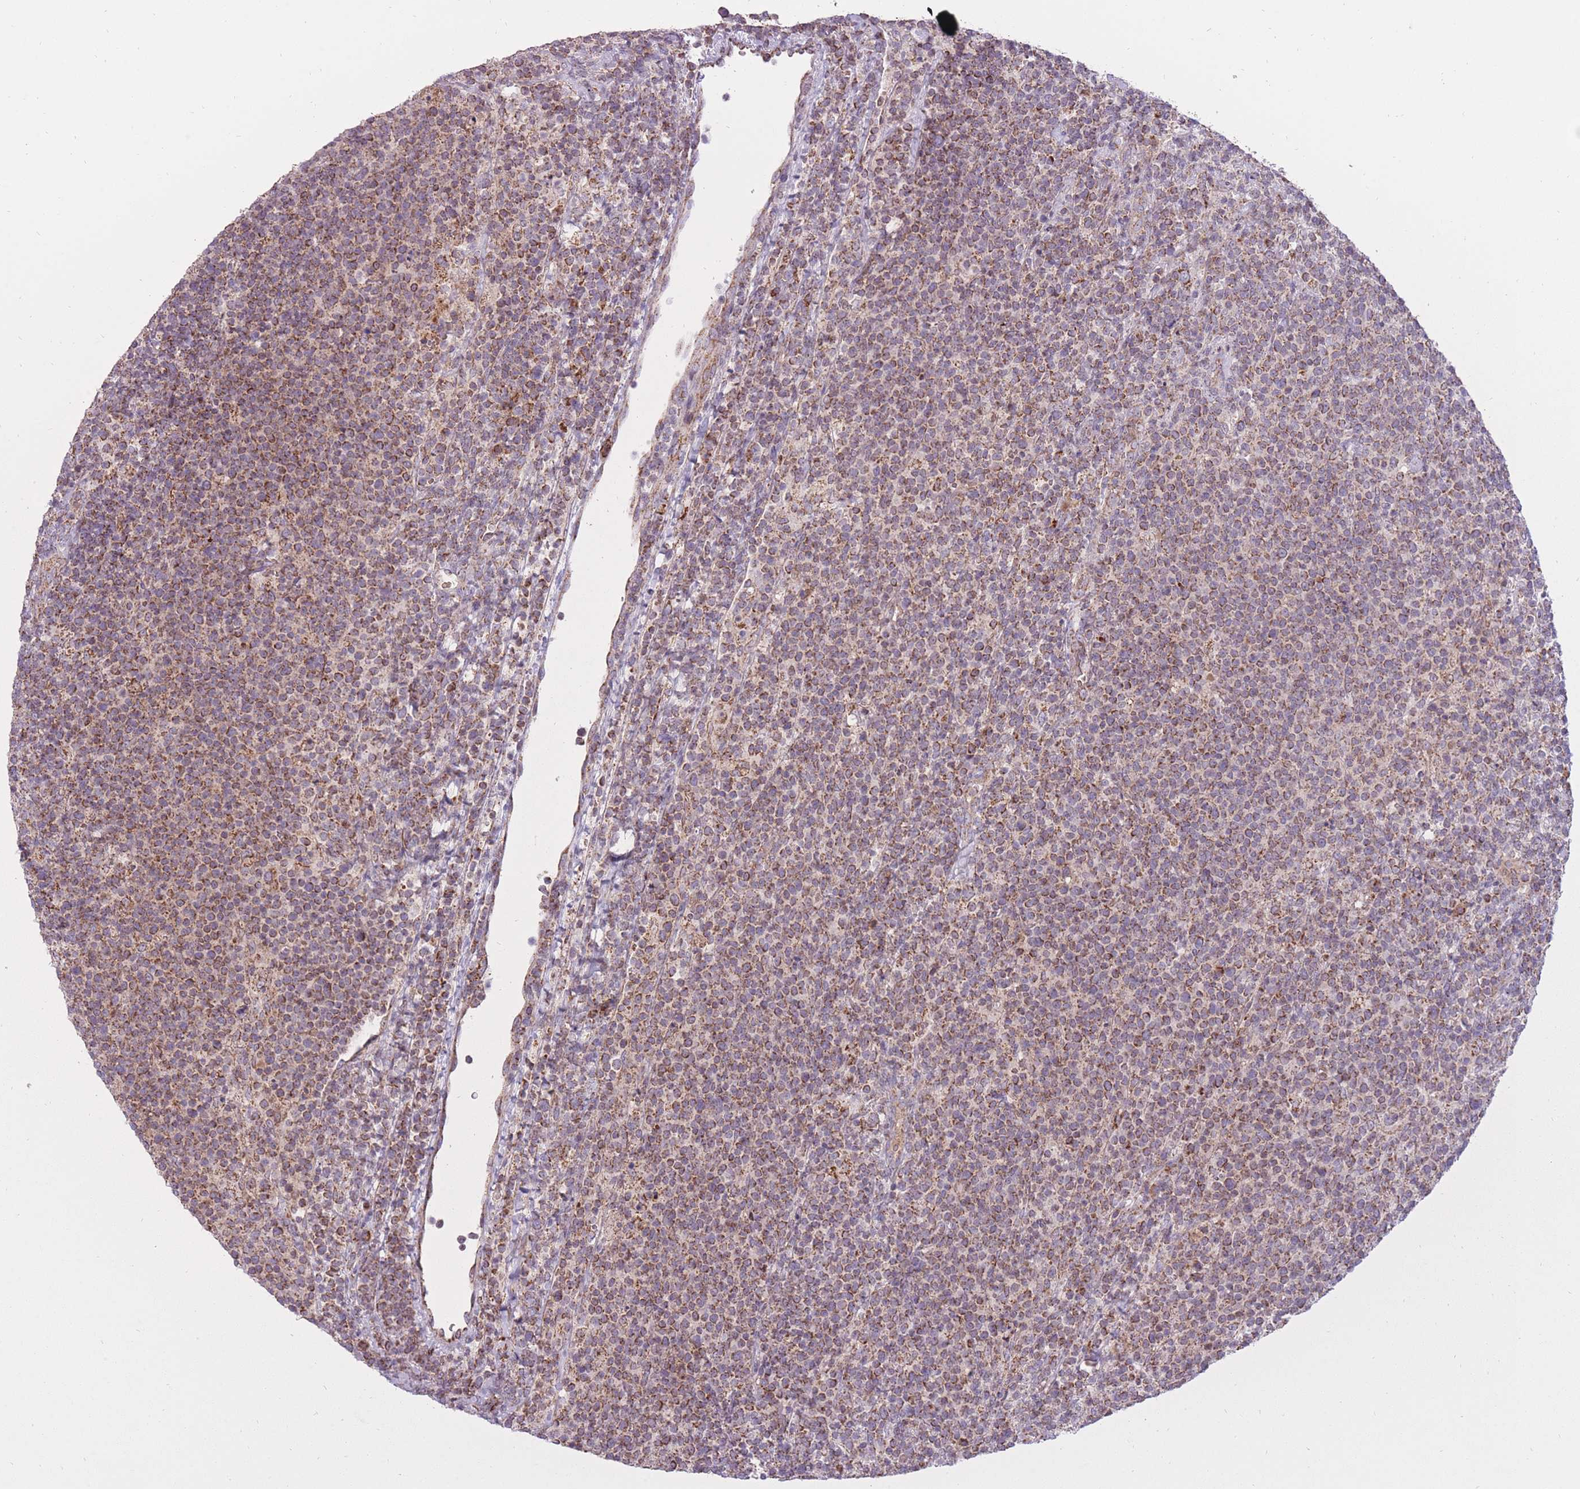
{"staining": {"intensity": "moderate", "quantity": ">75%", "location": "cytoplasmic/membranous"}, "tissue": "lymphoma", "cell_type": "Tumor cells", "image_type": "cancer", "snomed": [{"axis": "morphology", "description": "Malignant lymphoma, non-Hodgkin's type, High grade"}, {"axis": "topography", "description": "Lymph node"}], "caption": "High-magnification brightfield microscopy of lymphoma stained with DAB (brown) and counterstained with hematoxylin (blue). tumor cells exhibit moderate cytoplasmic/membranous positivity is present in approximately>75% of cells.", "gene": "LIN7C", "patient": {"sex": "male", "age": 61}}